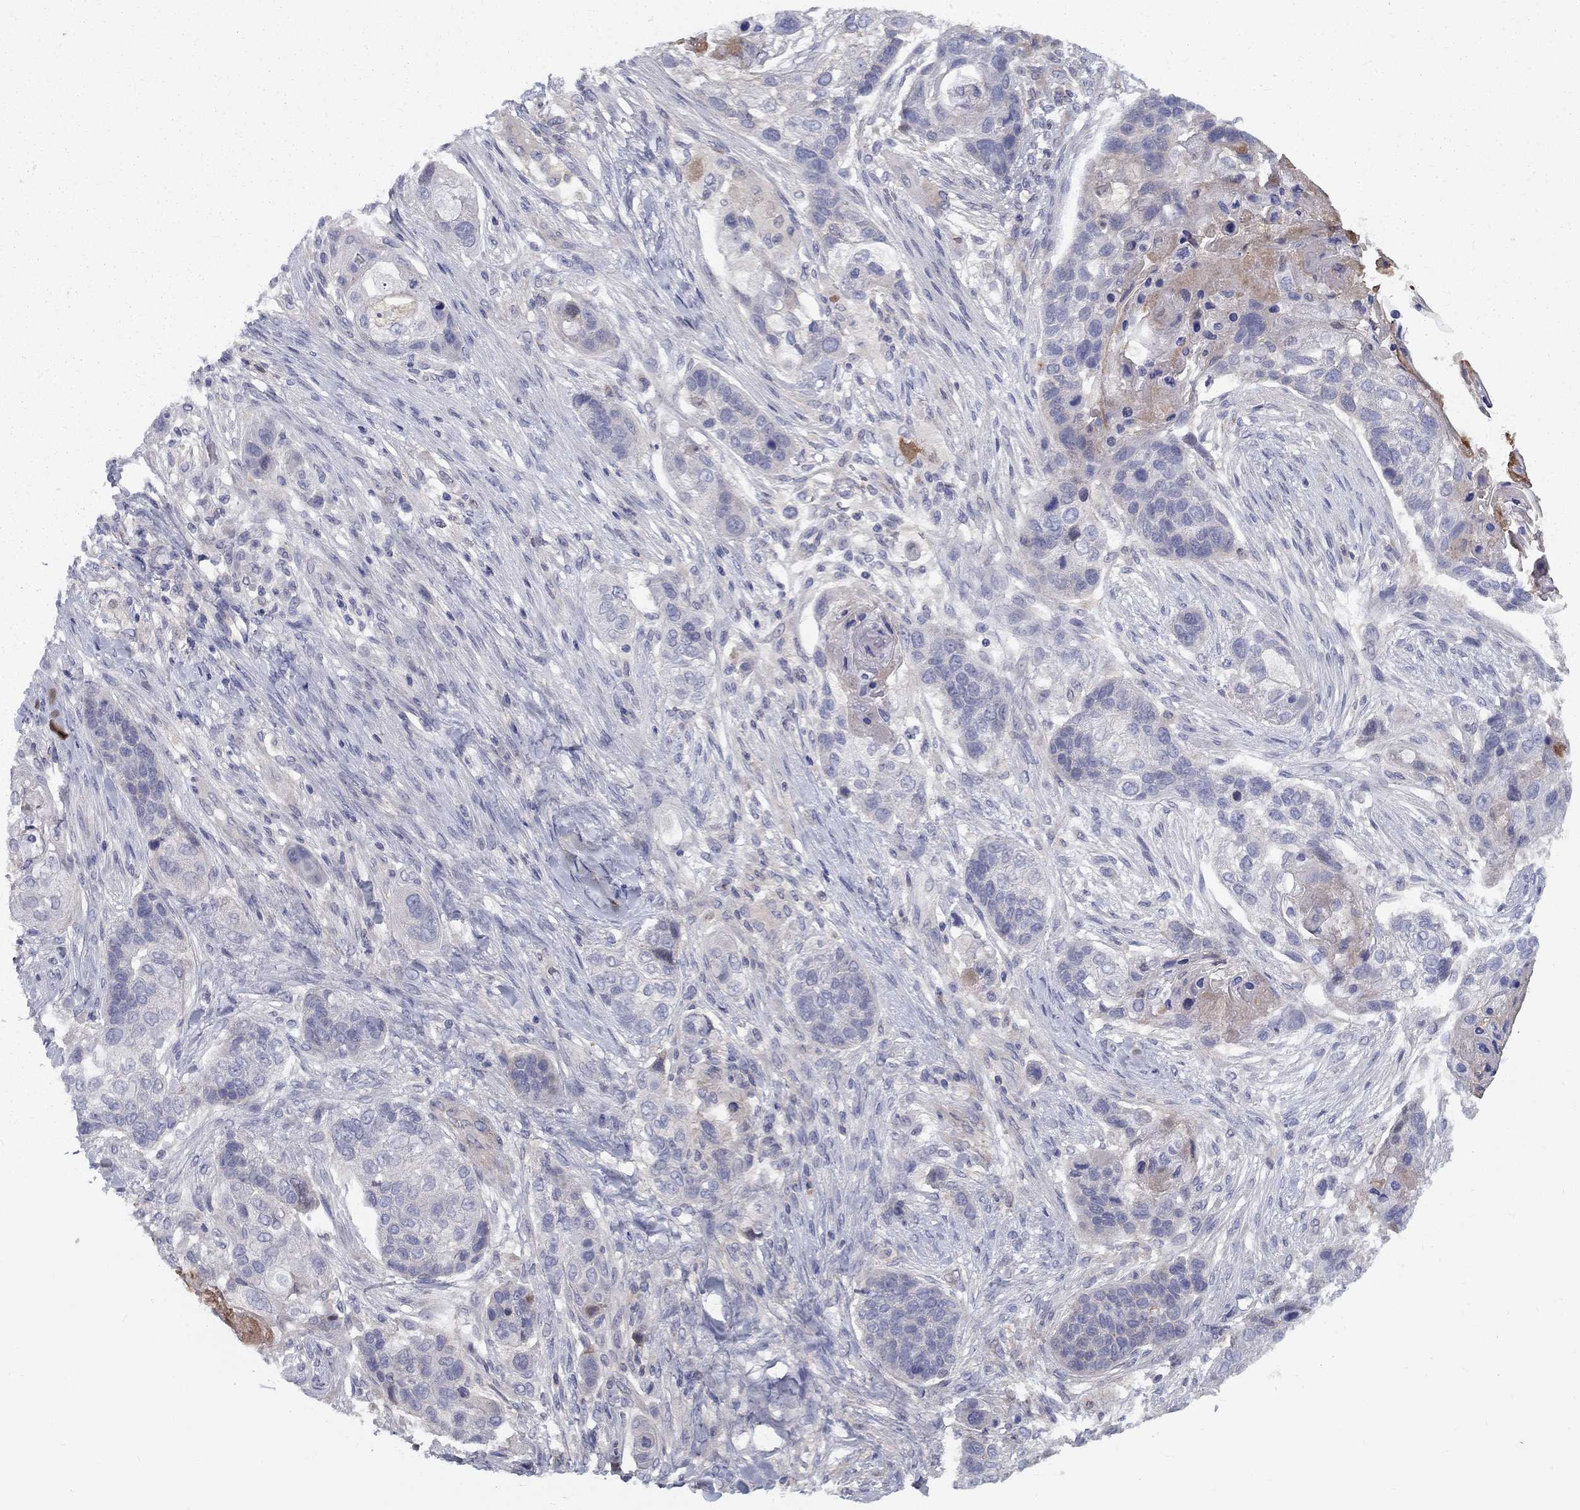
{"staining": {"intensity": "weak", "quantity": "<25%", "location": "cytoplasmic/membranous"}, "tissue": "lung cancer", "cell_type": "Tumor cells", "image_type": "cancer", "snomed": [{"axis": "morphology", "description": "Squamous cell carcinoma, NOS"}, {"axis": "topography", "description": "Lung"}], "caption": "IHC of human lung squamous cell carcinoma reveals no staining in tumor cells. (DAB immunohistochemistry (IHC), high magnification).", "gene": "EPDR1", "patient": {"sex": "male", "age": 69}}